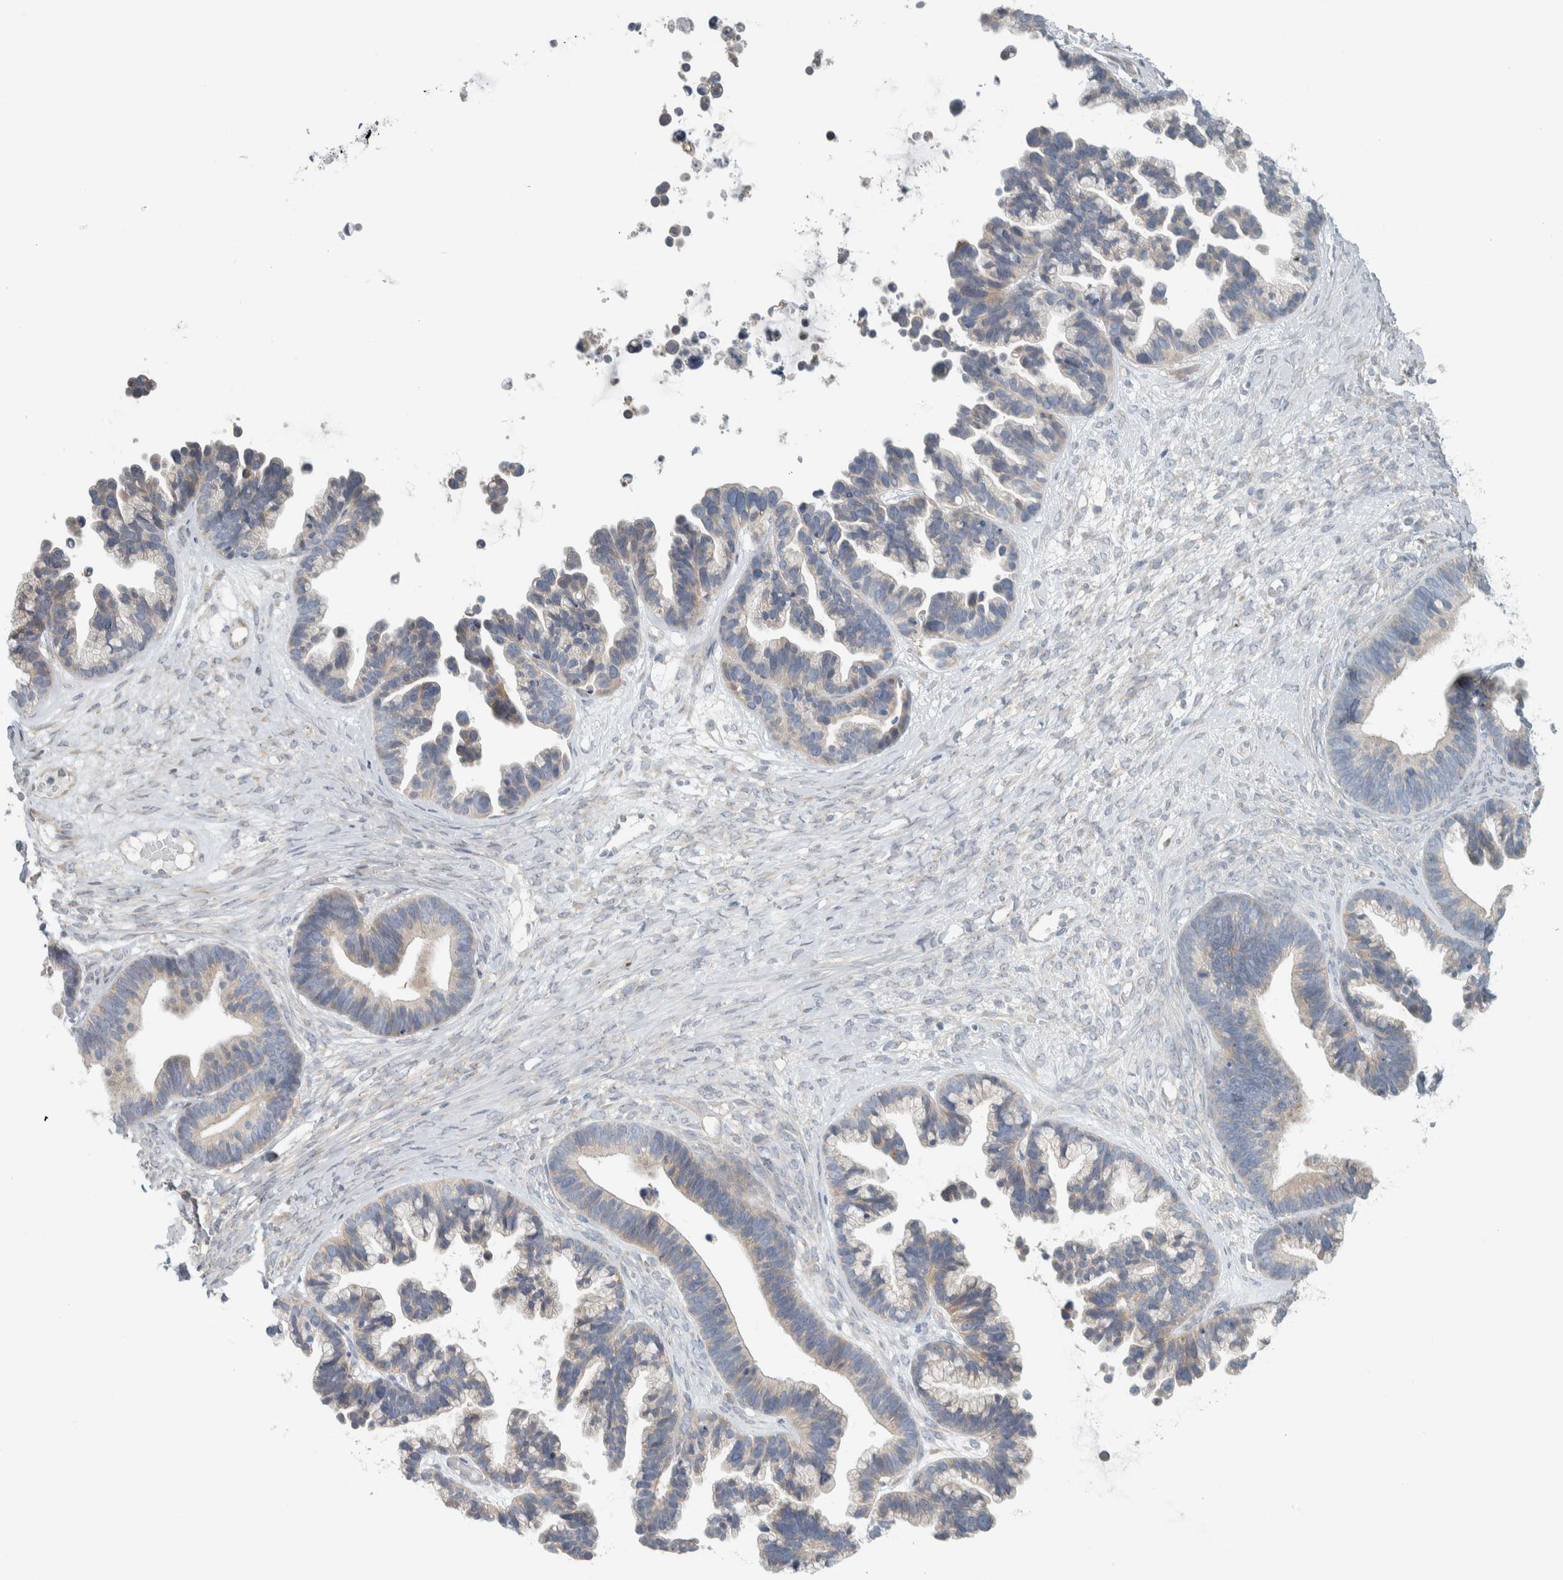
{"staining": {"intensity": "negative", "quantity": "none", "location": "none"}, "tissue": "ovarian cancer", "cell_type": "Tumor cells", "image_type": "cancer", "snomed": [{"axis": "morphology", "description": "Cystadenocarcinoma, serous, NOS"}, {"axis": "topography", "description": "Ovary"}], "caption": "This is an immunohistochemistry image of ovarian serous cystadenocarcinoma. There is no expression in tumor cells.", "gene": "HGS", "patient": {"sex": "female", "age": 56}}